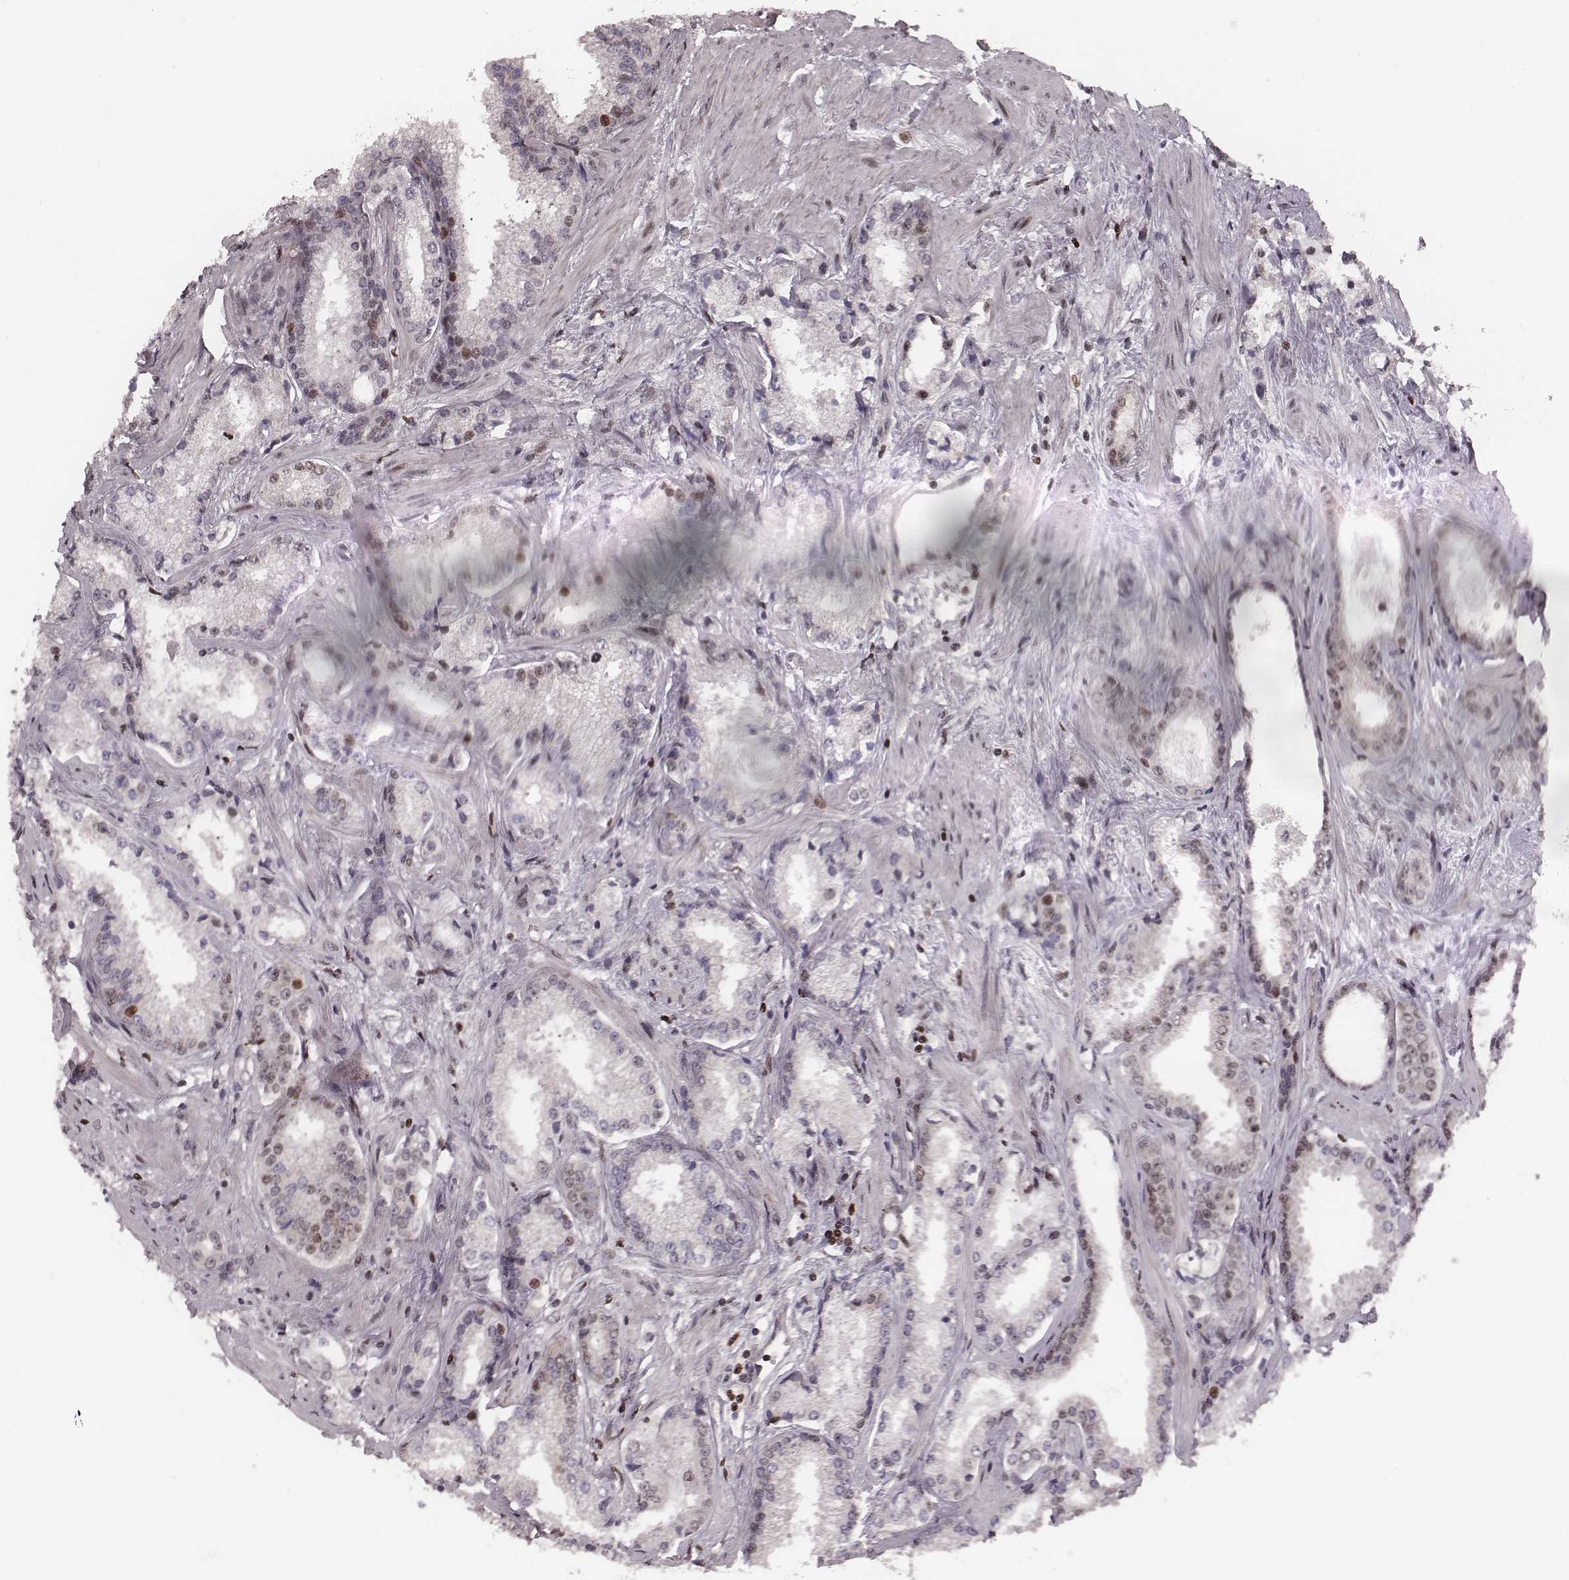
{"staining": {"intensity": "moderate", "quantity": "<25%", "location": "nuclear"}, "tissue": "prostate cancer", "cell_type": "Tumor cells", "image_type": "cancer", "snomed": [{"axis": "morphology", "description": "Adenocarcinoma, Low grade"}, {"axis": "topography", "description": "Prostate"}], "caption": "Protein analysis of prostate cancer tissue displays moderate nuclear positivity in about <25% of tumor cells.", "gene": "VRK3", "patient": {"sex": "male", "age": 56}}